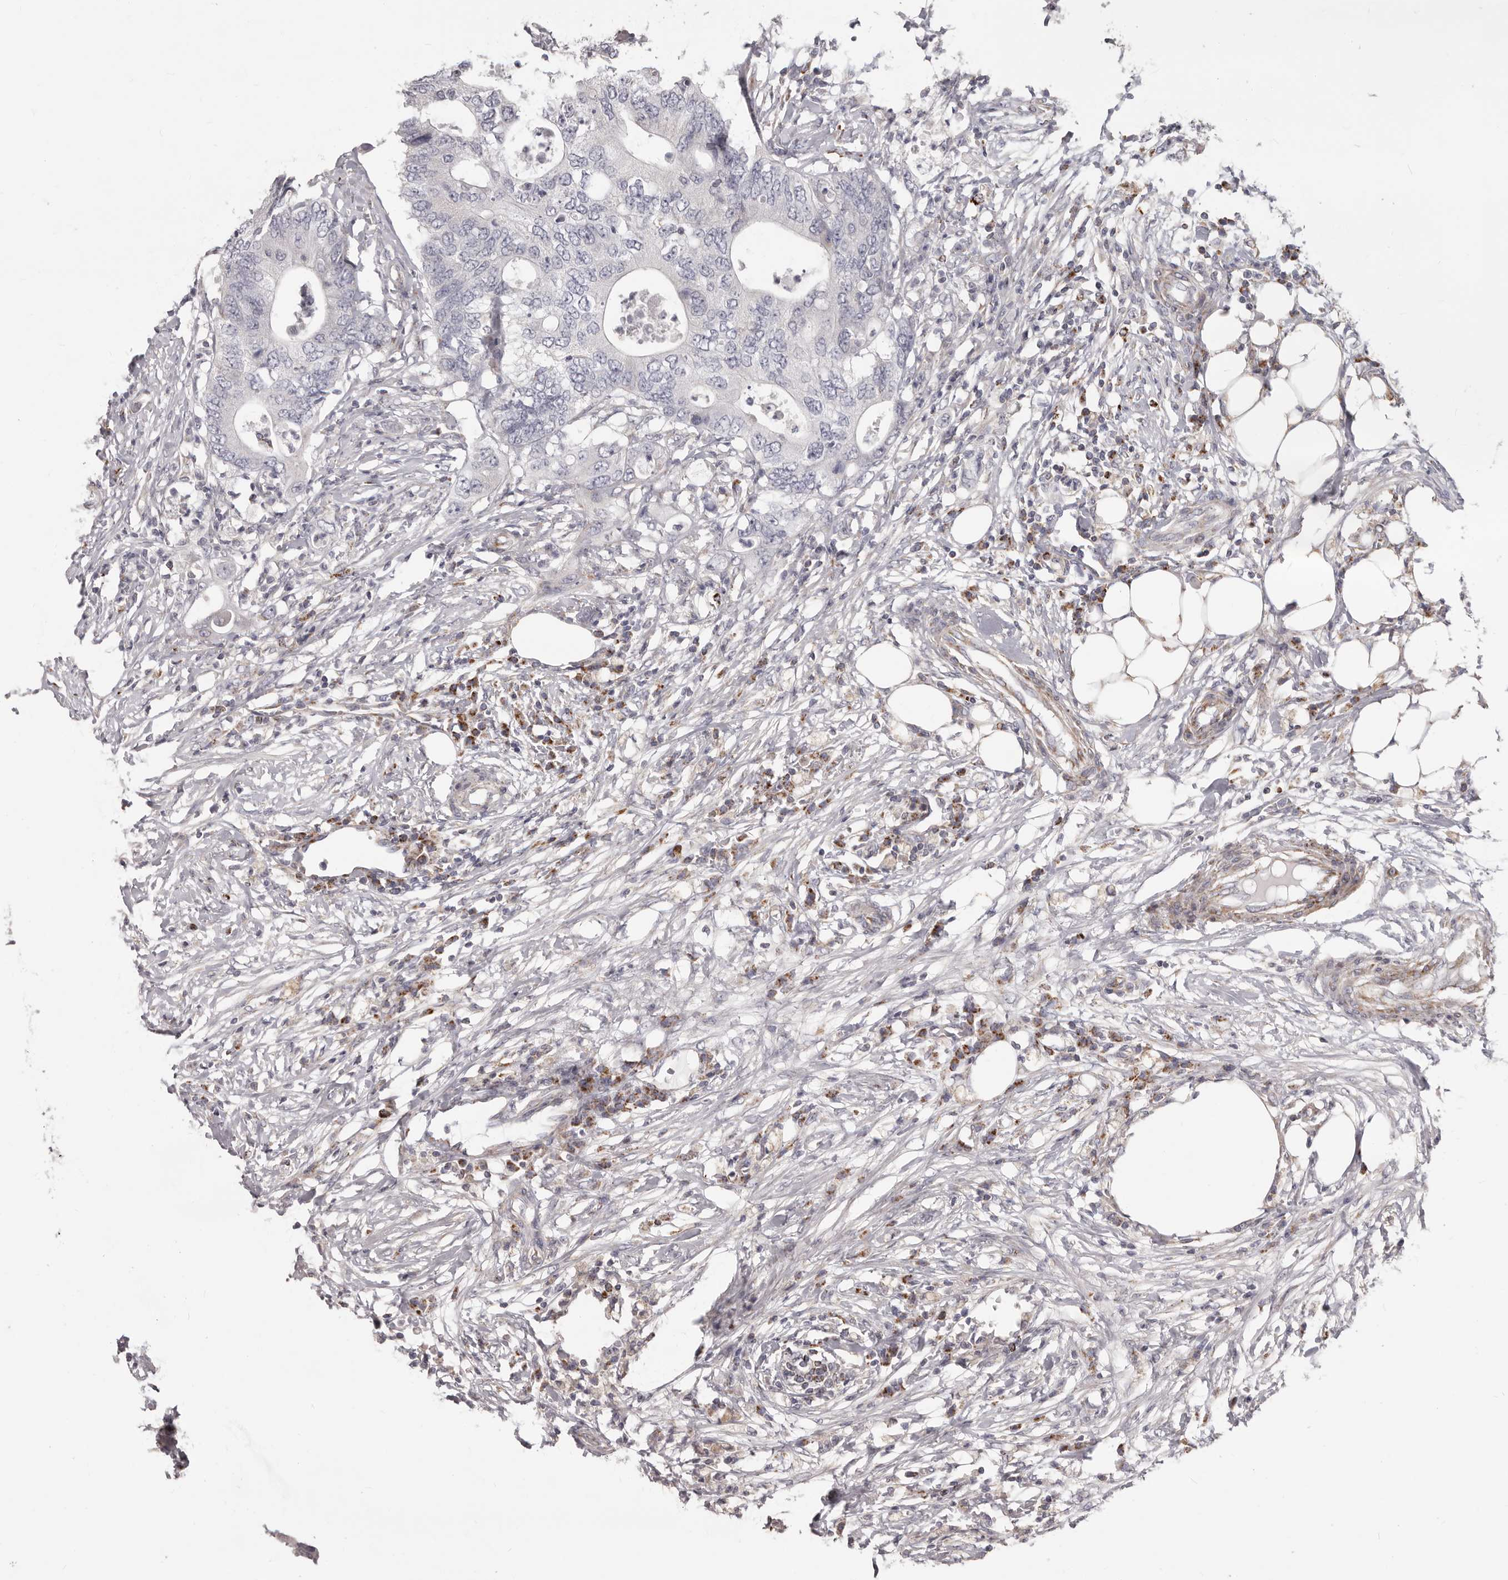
{"staining": {"intensity": "negative", "quantity": "none", "location": "none"}, "tissue": "colorectal cancer", "cell_type": "Tumor cells", "image_type": "cancer", "snomed": [{"axis": "morphology", "description": "Adenocarcinoma, NOS"}, {"axis": "topography", "description": "Colon"}], "caption": "Immunohistochemistry (IHC) micrograph of colorectal cancer stained for a protein (brown), which demonstrates no expression in tumor cells. Nuclei are stained in blue.", "gene": "PRMT2", "patient": {"sex": "male", "age": 71}}